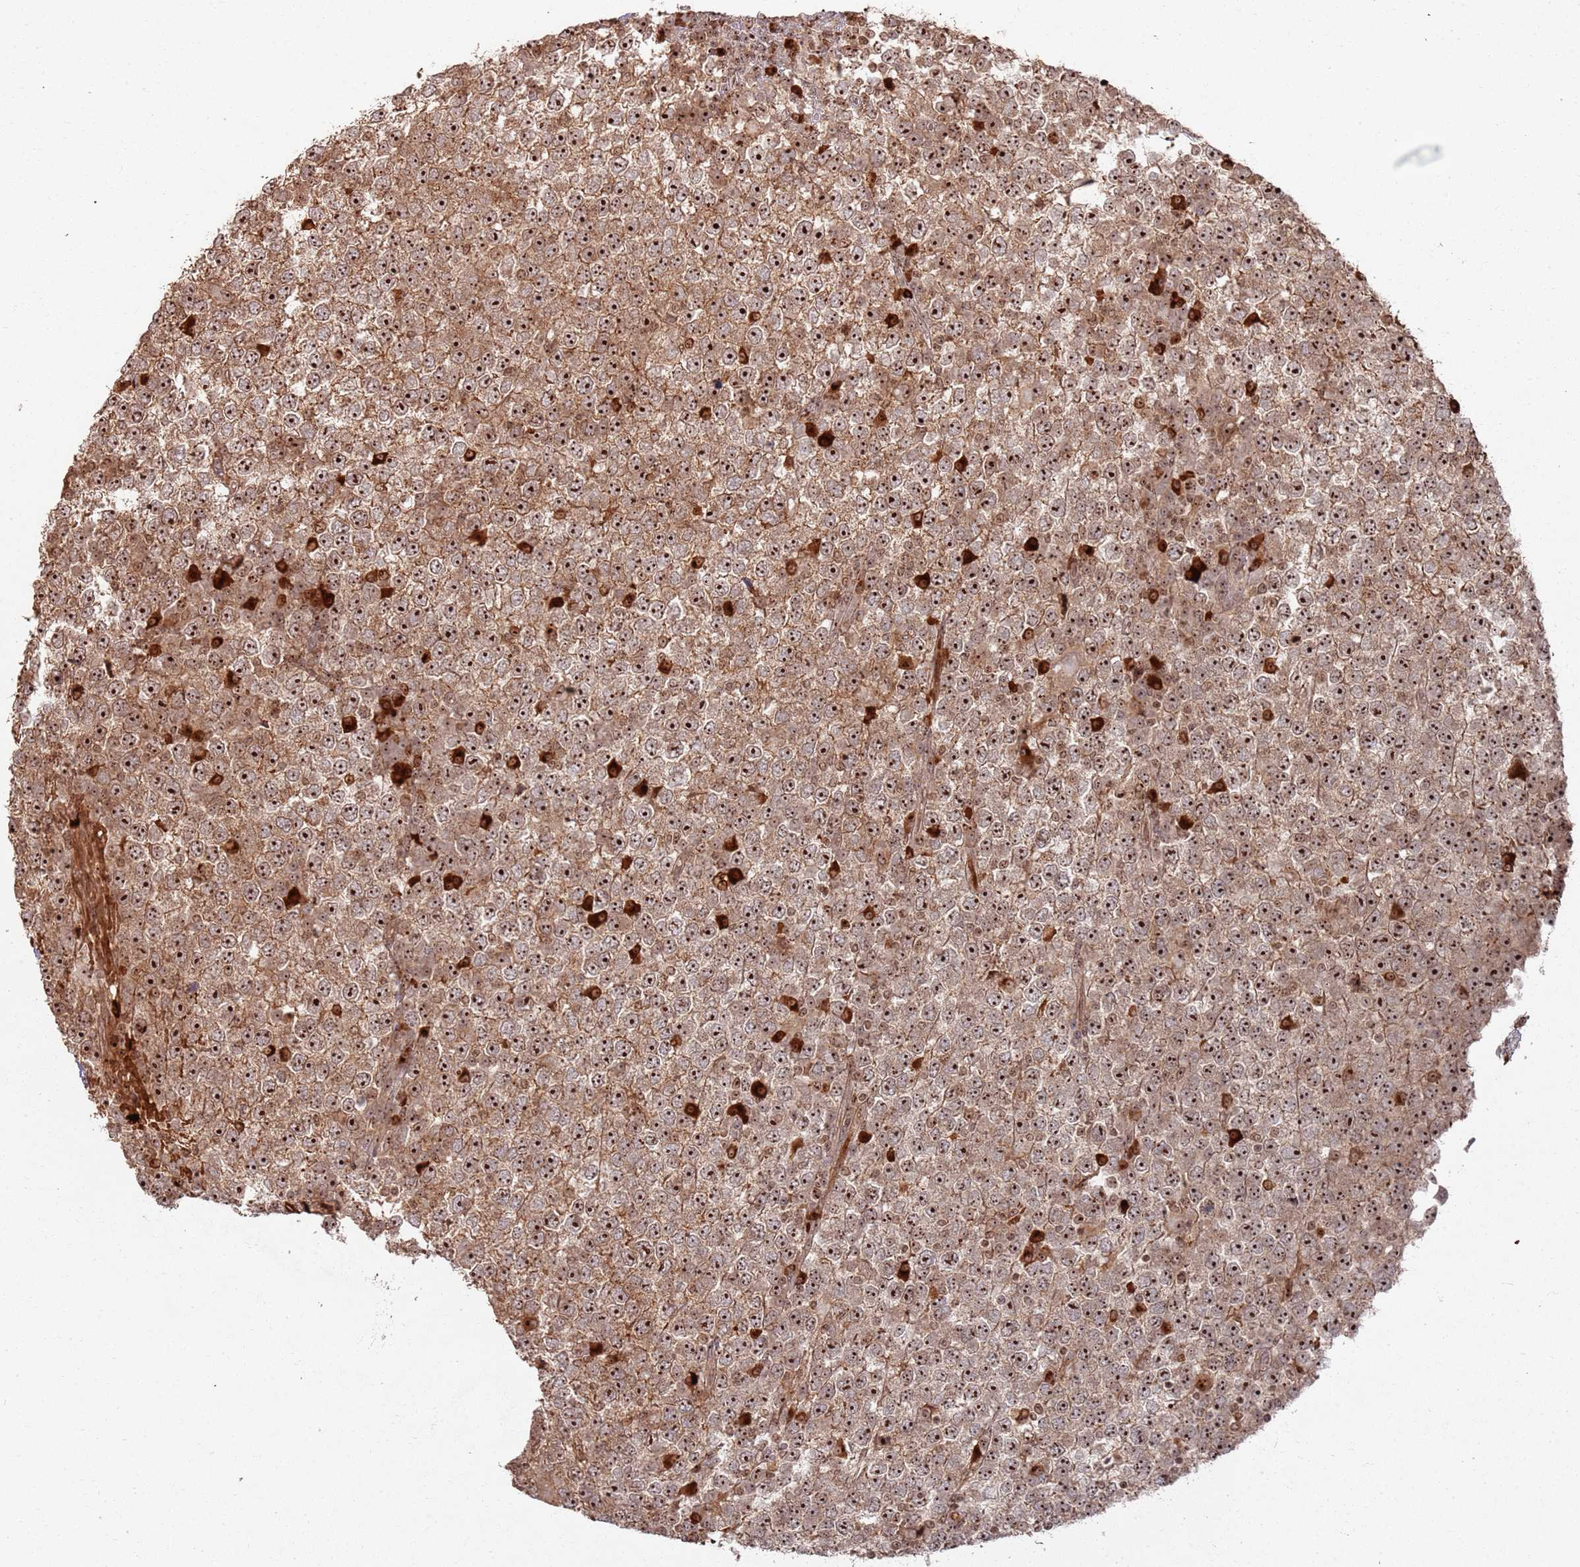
{"staining": {"intensity": "strong", "quantity": ">75%", "location": "cytoplasmic/membranous,nuclear"}, "tissue": "testis cancer", "cell_type": "Tumor cells", "image_type": "cancer", "snomed": [{"axis": "morphology", "description": "Seminoma, NOS"}, {"axis": "topography", "description": "Testis"}], "caption": "This is an image of immunohistochemistry (IHC) staining of testis cancer, which shows strong staining in the cytoplasmic/membranous and nuclear of tumor cells.", "gene": "UTP11", "patient": {"sex": "male", "age": 65}}